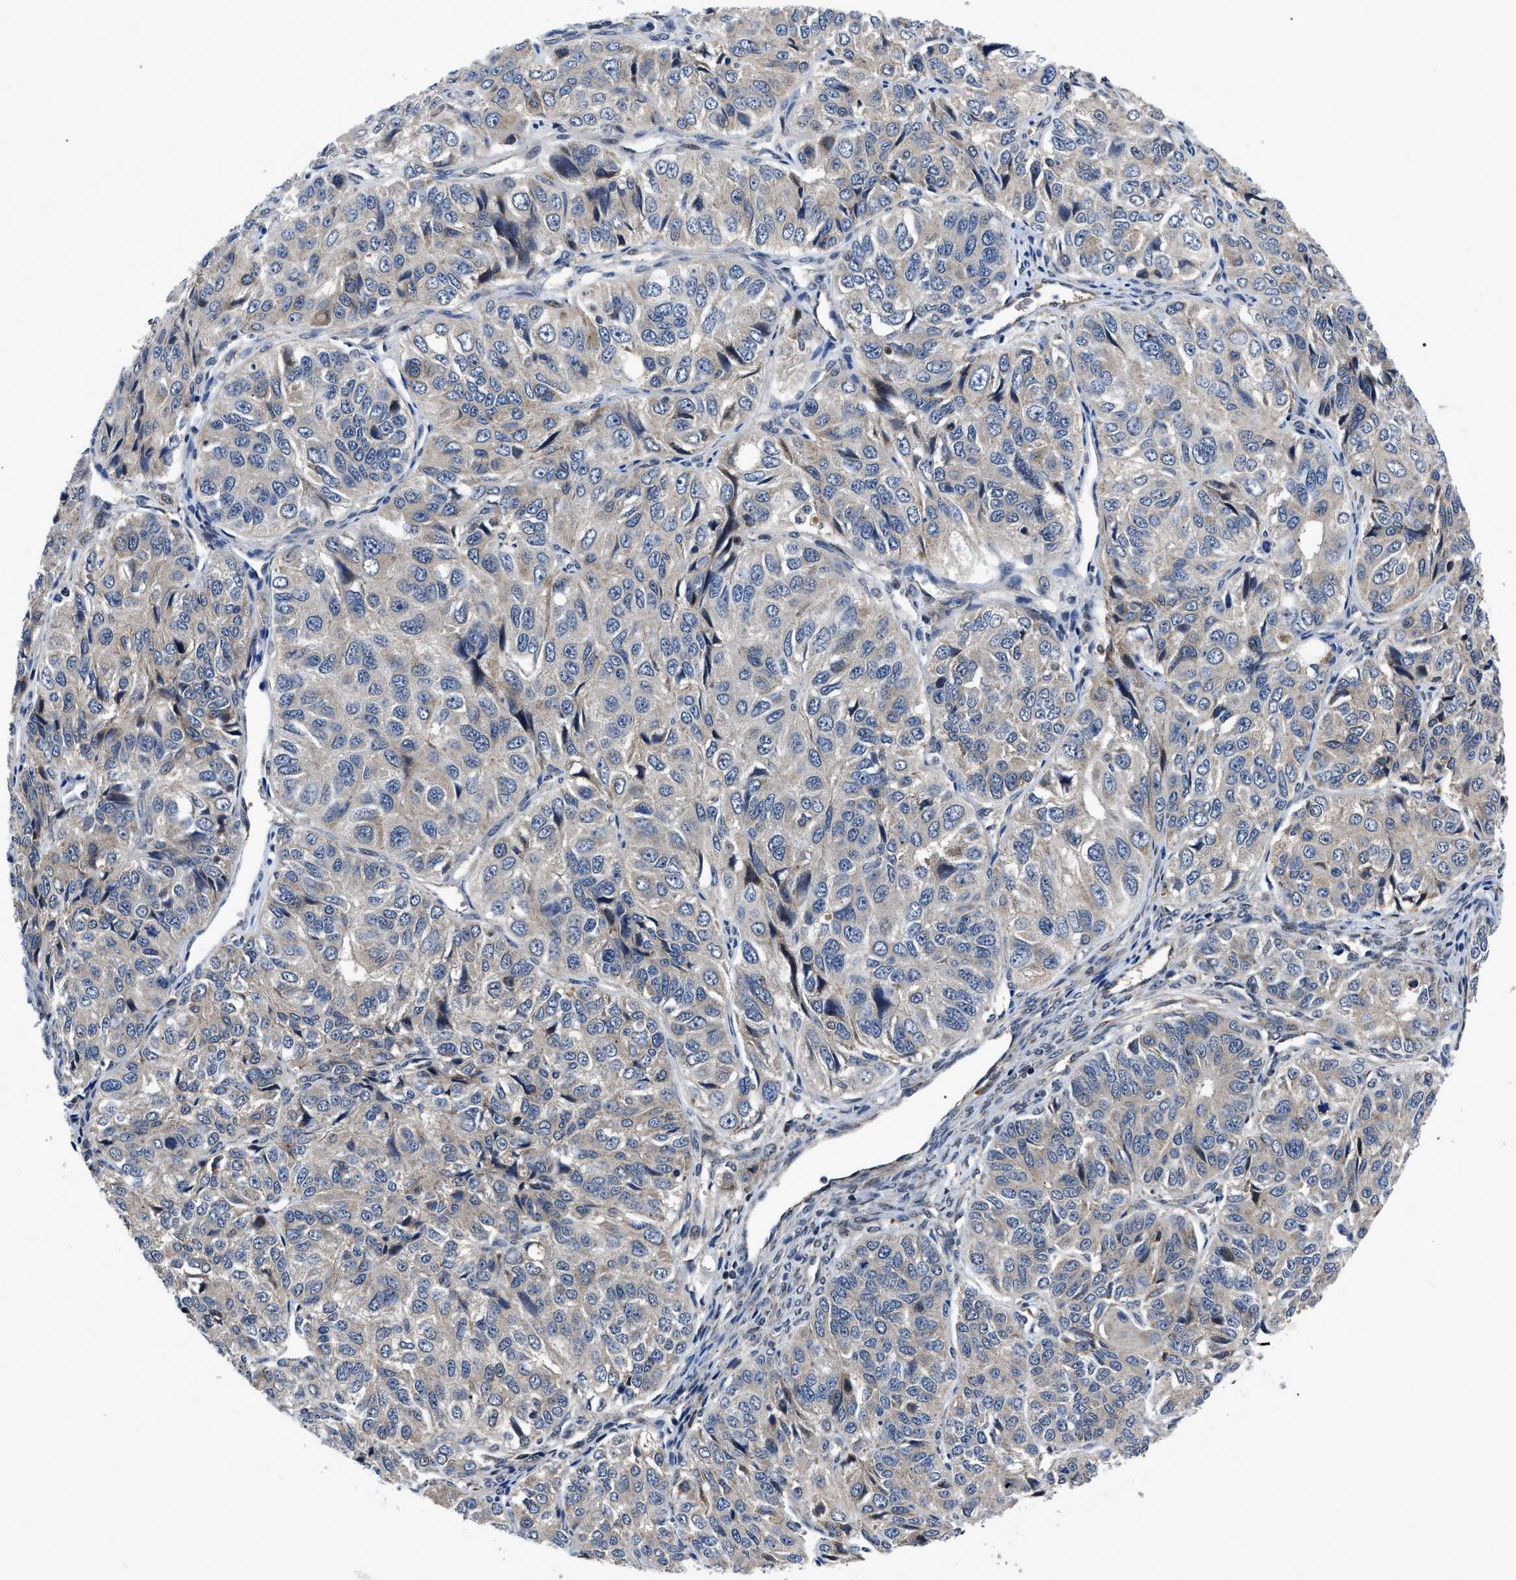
{"staining": {"intensity": "negative", "quantity": "none", "location": "none"}, "tissue": "ovarian cancer", "cell_type": "Tumor cells", "image_type": "cancer", "snomed": [{"axis": "morphology", "description": "Carcinoma, endometroid"}, {"axis": "topography", "description": "Ovary"}], "caption": "A photomicrograph of human ovarian cancer is negative for staining in tumor cells.", "gene": "PPWD1", "patient": {"sex": "female", "age": 51}}